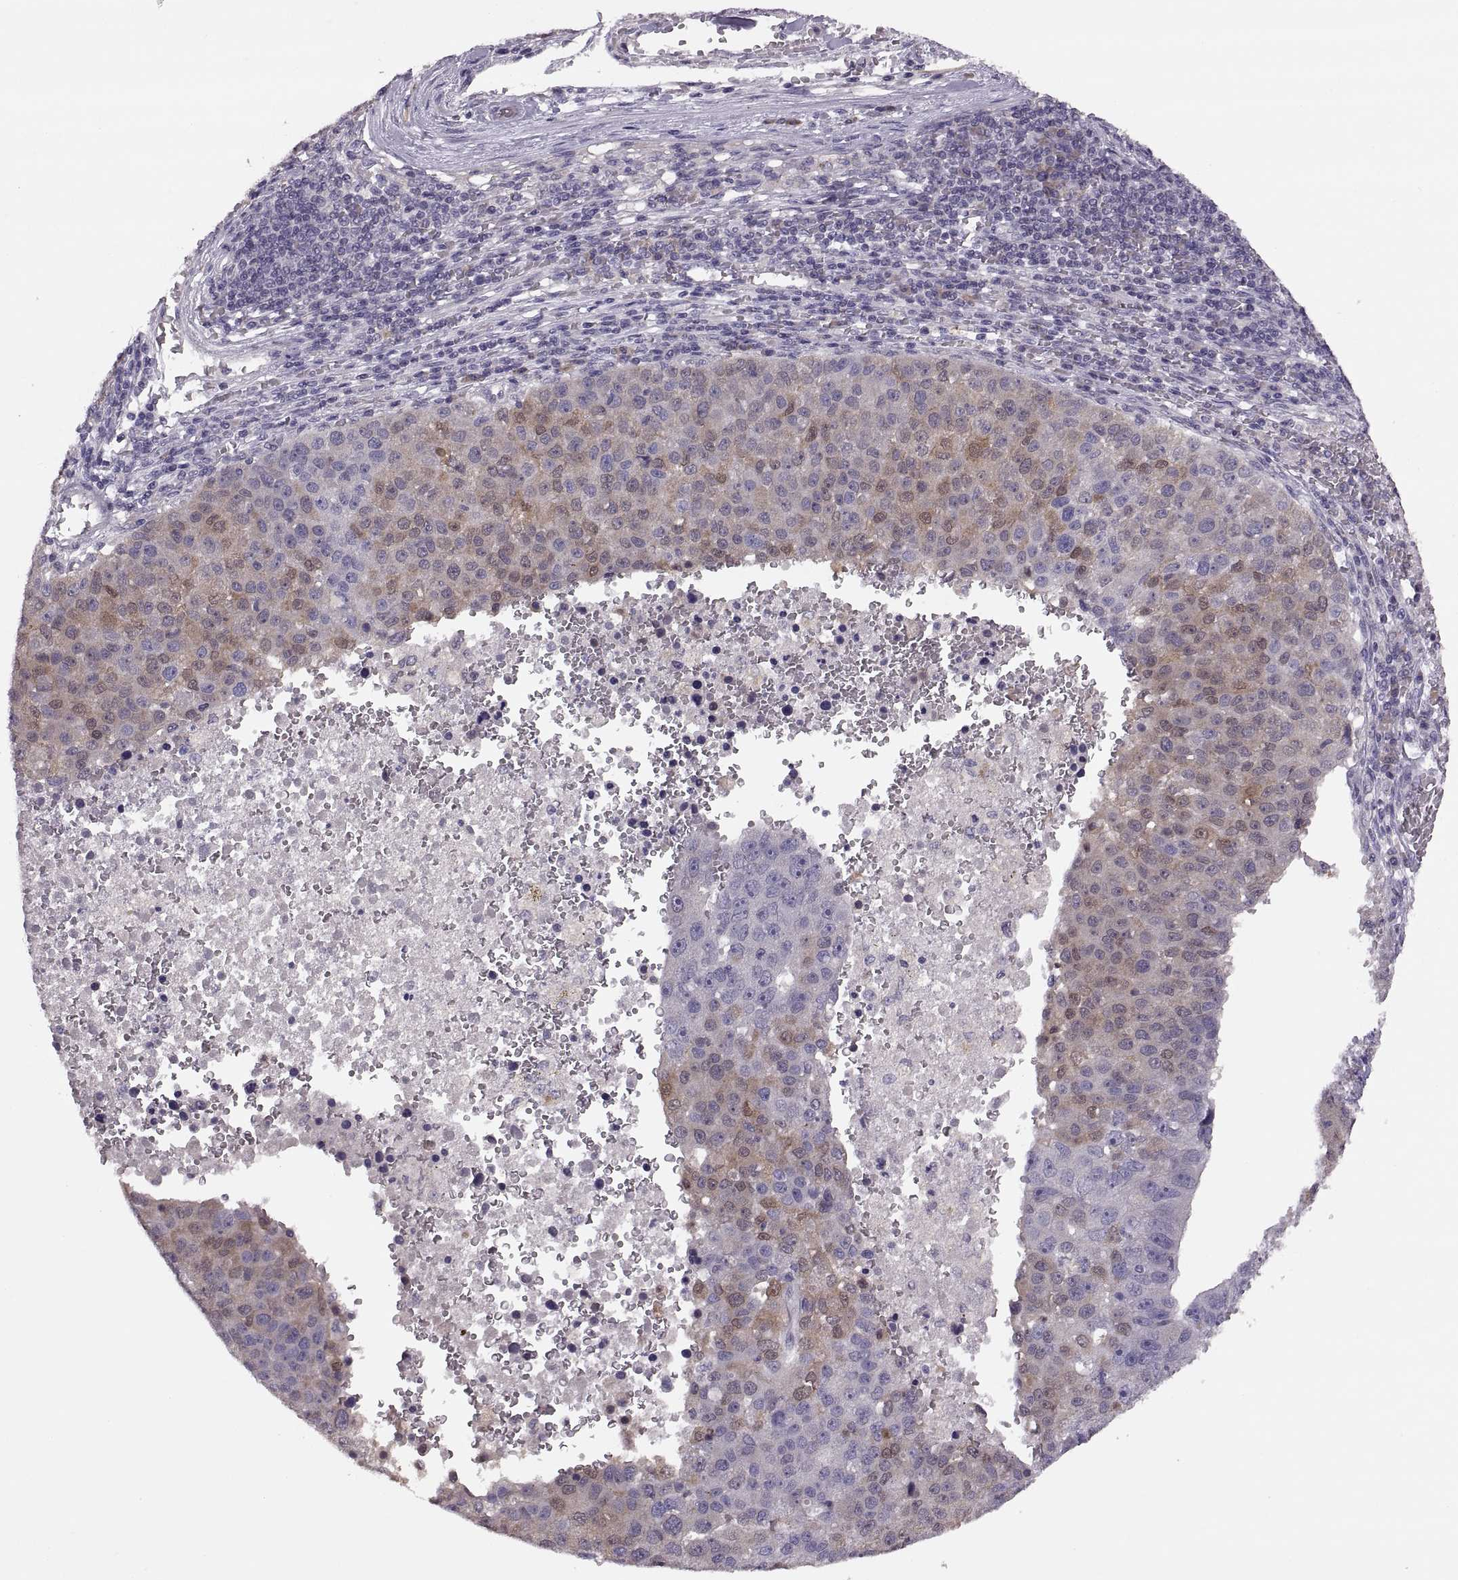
{"staining": {"intensity": "weak", "quantity": "25%-75%", "location": "cytoplasmic/membranous"}, "tissue": "pancreatic cancer", "cell_type": "Tumor cells", "image_type": "cancer", "snomed": [{"axis": "morphology", "description": "Adenocarcinoma, NOS"}, {"axis": "topography", "description": "Pancreas"}], "caption": "Pancreatic cancer (adenocarcinoma) stained with a protein marker demonstrates weak staining in tumor cells.", "gene": "ADH6", "patient": {"sex": "female", "age": 61}}